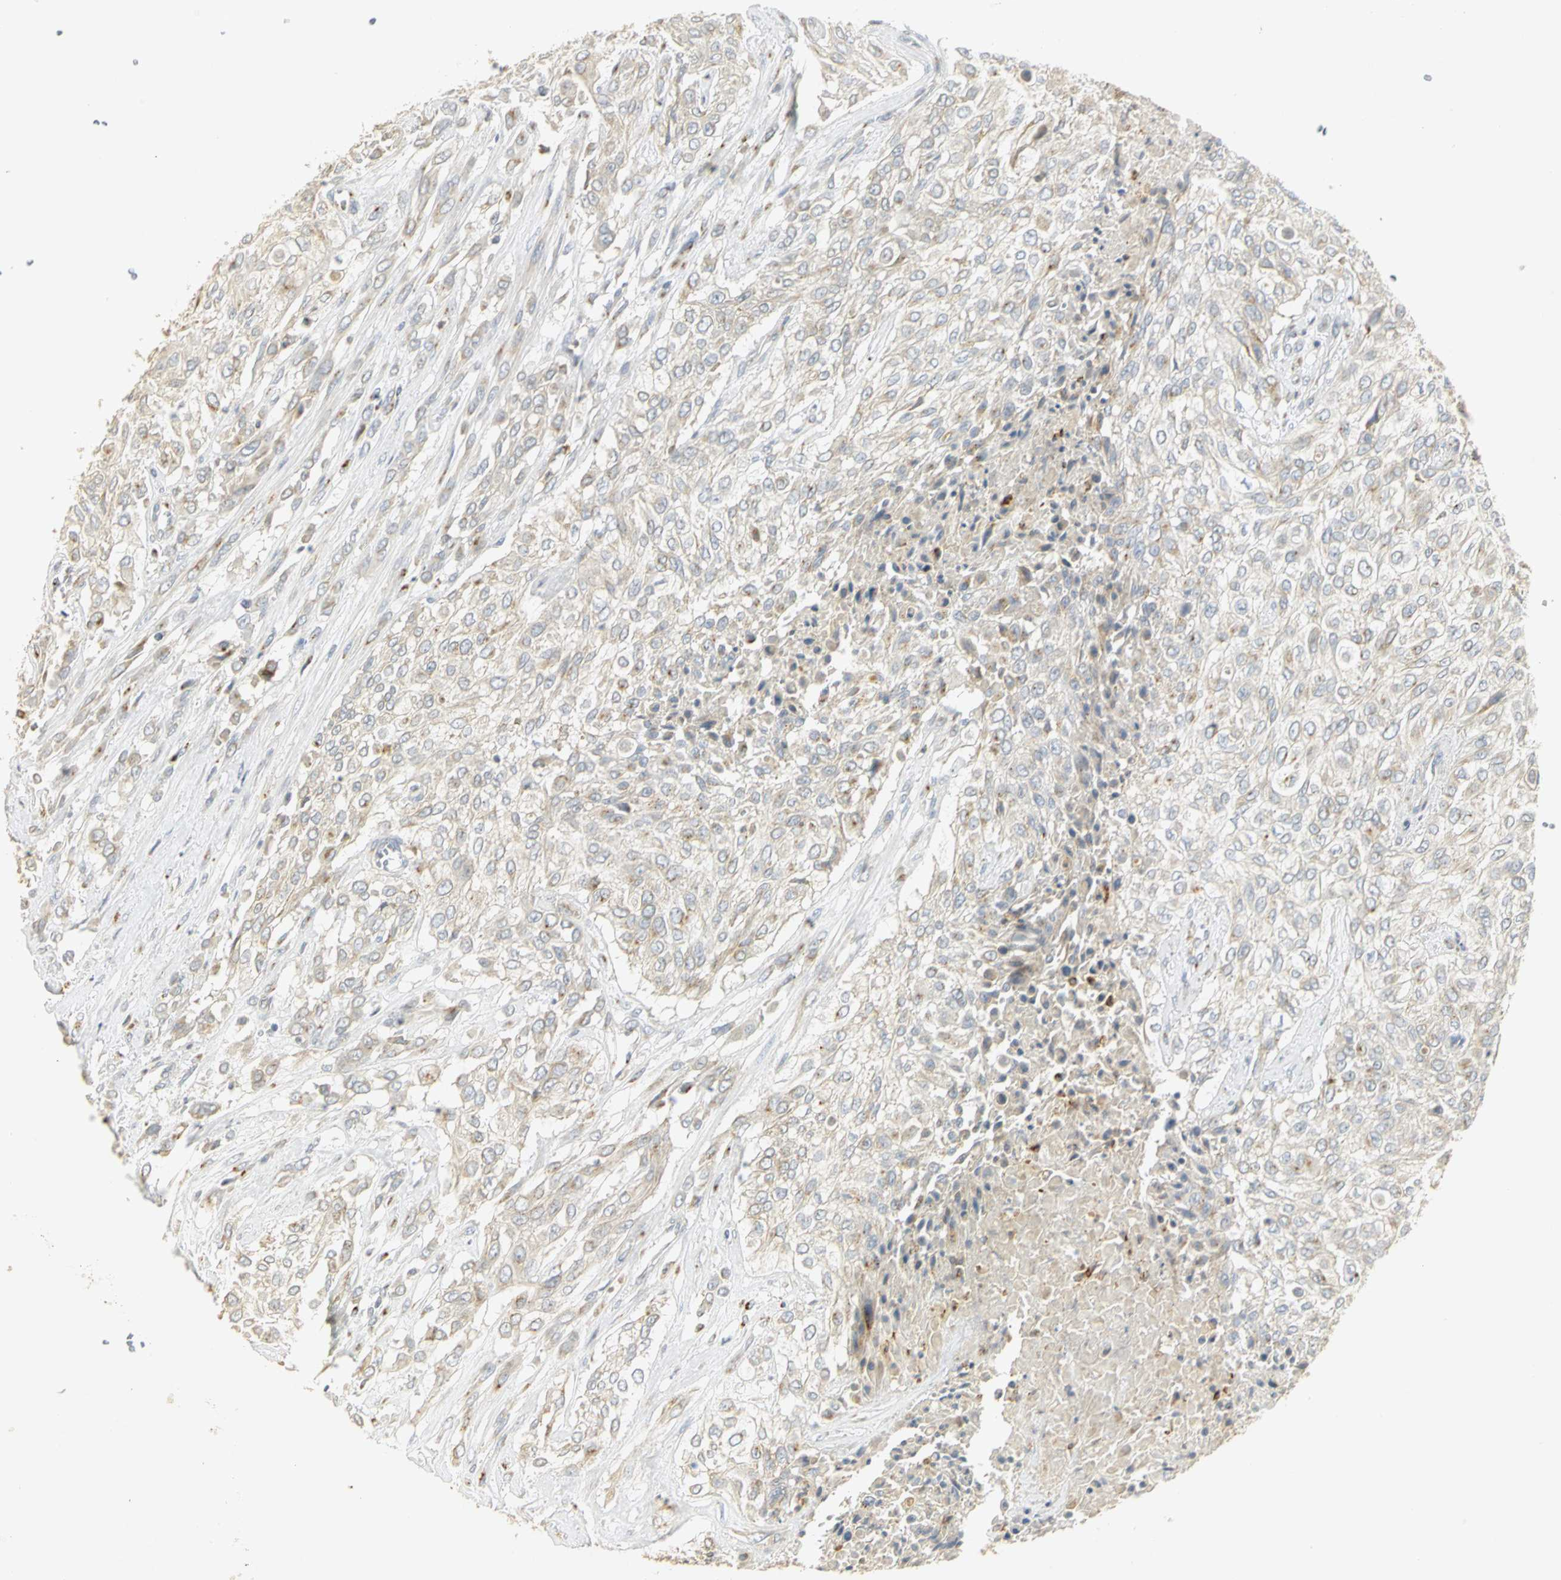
{"staining": {"intensity": "weak", "quantity": "<25%", "location": "cytoplasmic/membranous"}, "tissue": "urothelial cancer", "cell_type": "Tumor cells", "image_type": "cancer", "snomed": [{"axis": "morphology", "description": "Urothelial carcinoma, High grade"}, {"axis": "topography", "description": "Urinary bladder"}], "caption": "High power microscopy micrograph of an immunohistochemistry image of urothelial cancer, revealing no significant staining in tumor cells.", "gene": "TM9SF2", "patient": {"sex": "male", "age": 57}}